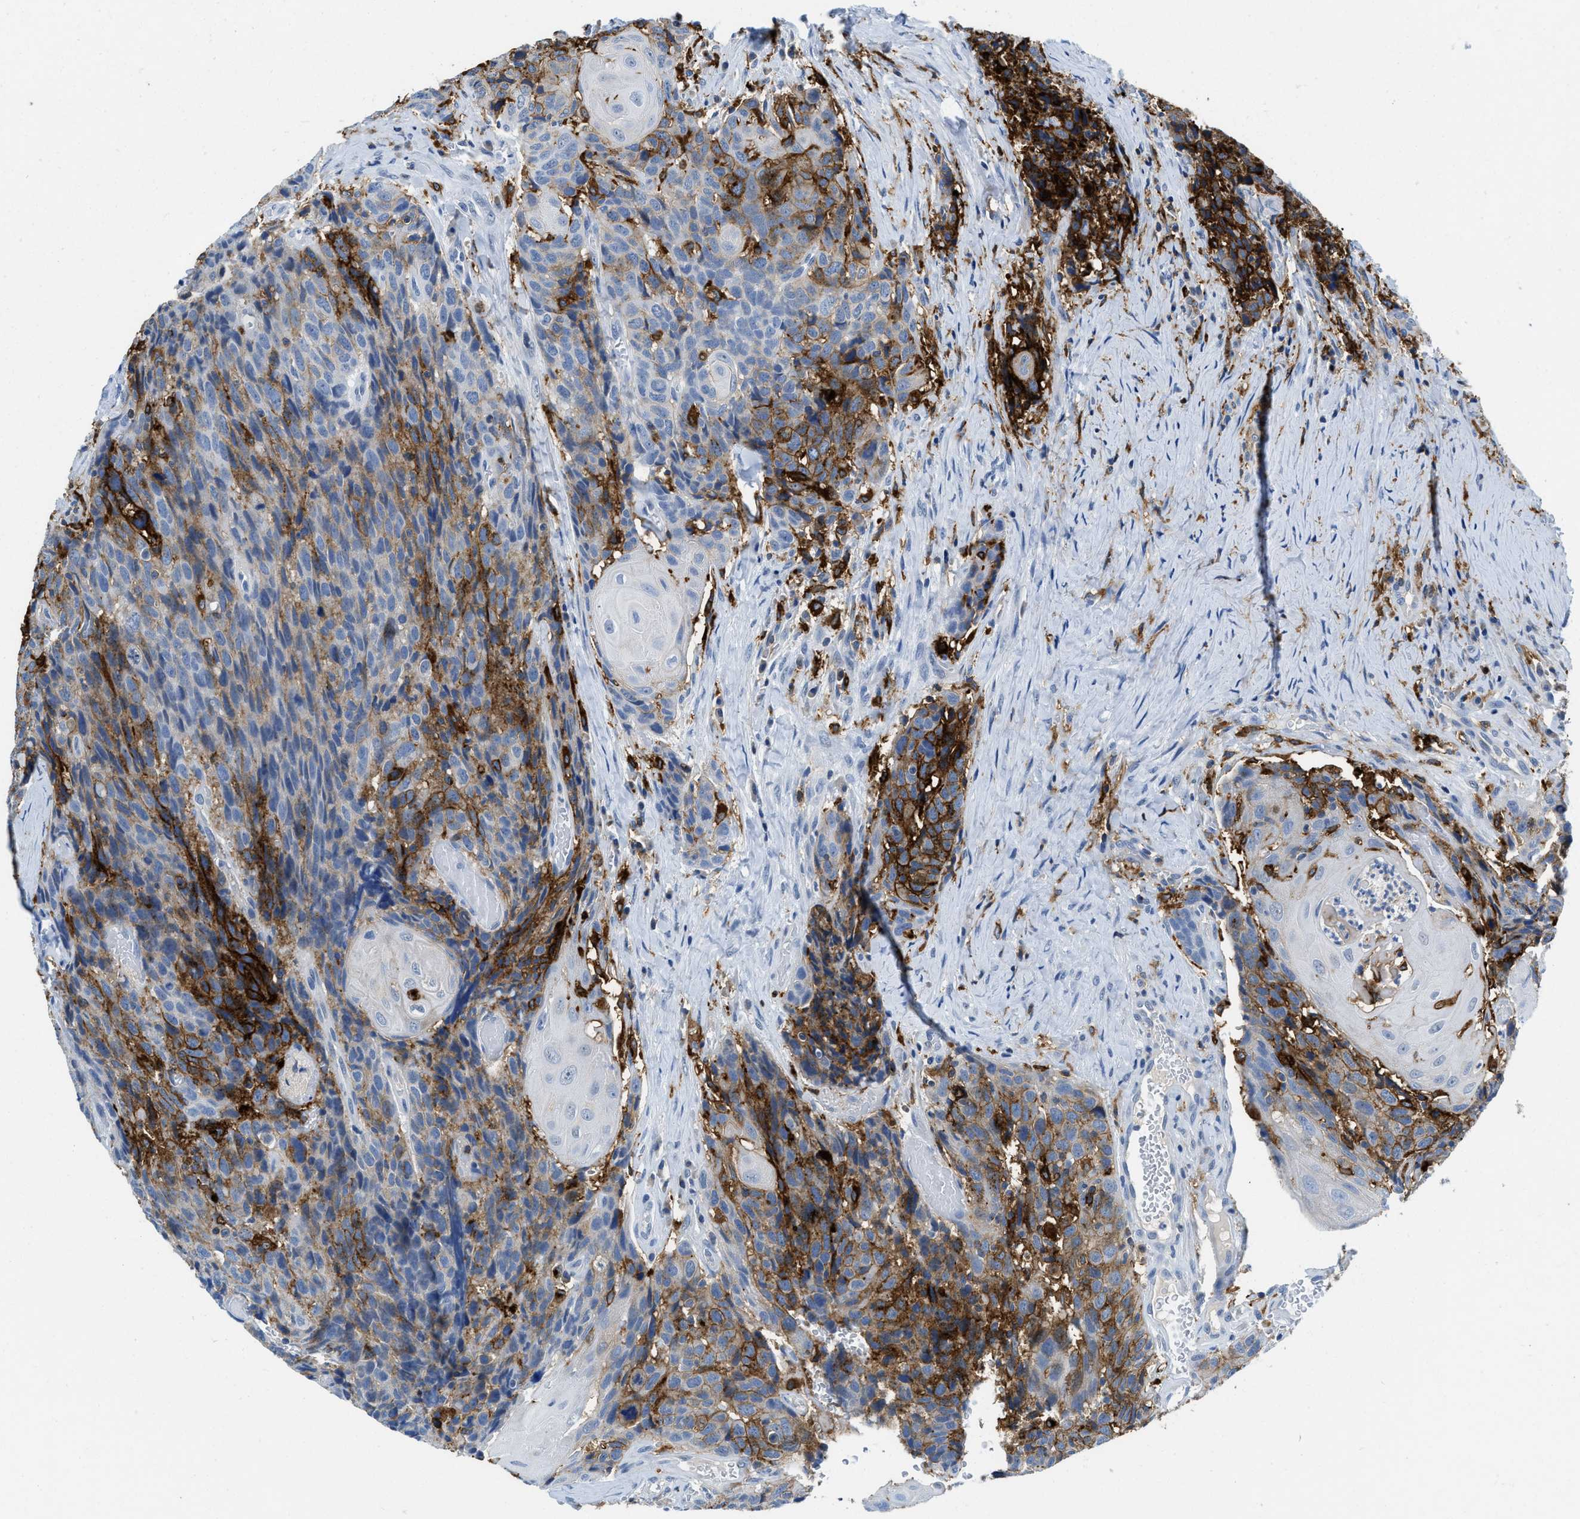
{"staining": {"intensity": "strong", "quantity": "25%-75%", "location": "cytoplasmic/membranous"}, "tissue": "head and neck cancer", "cell_type": "Tumor cells", "image_type": "cancer", "snomed": [{"axis": "morphology", "description": "Squamous cell carcinoma, NOS"}, {"axis": "topography", "description": "Head-Neck"}], "caption": "High-magnification brightfield microscopy of head and neck squamous cell carcinoma stained with DAB (brown) and counterstained with hematoxylin (blue). tumor cells exhibit strong cytoplasmic/membranous positivity is seen in approximately25%-75% of cells.", "gene": "CD226", "patient": {"sex": "male", "age": 66}}